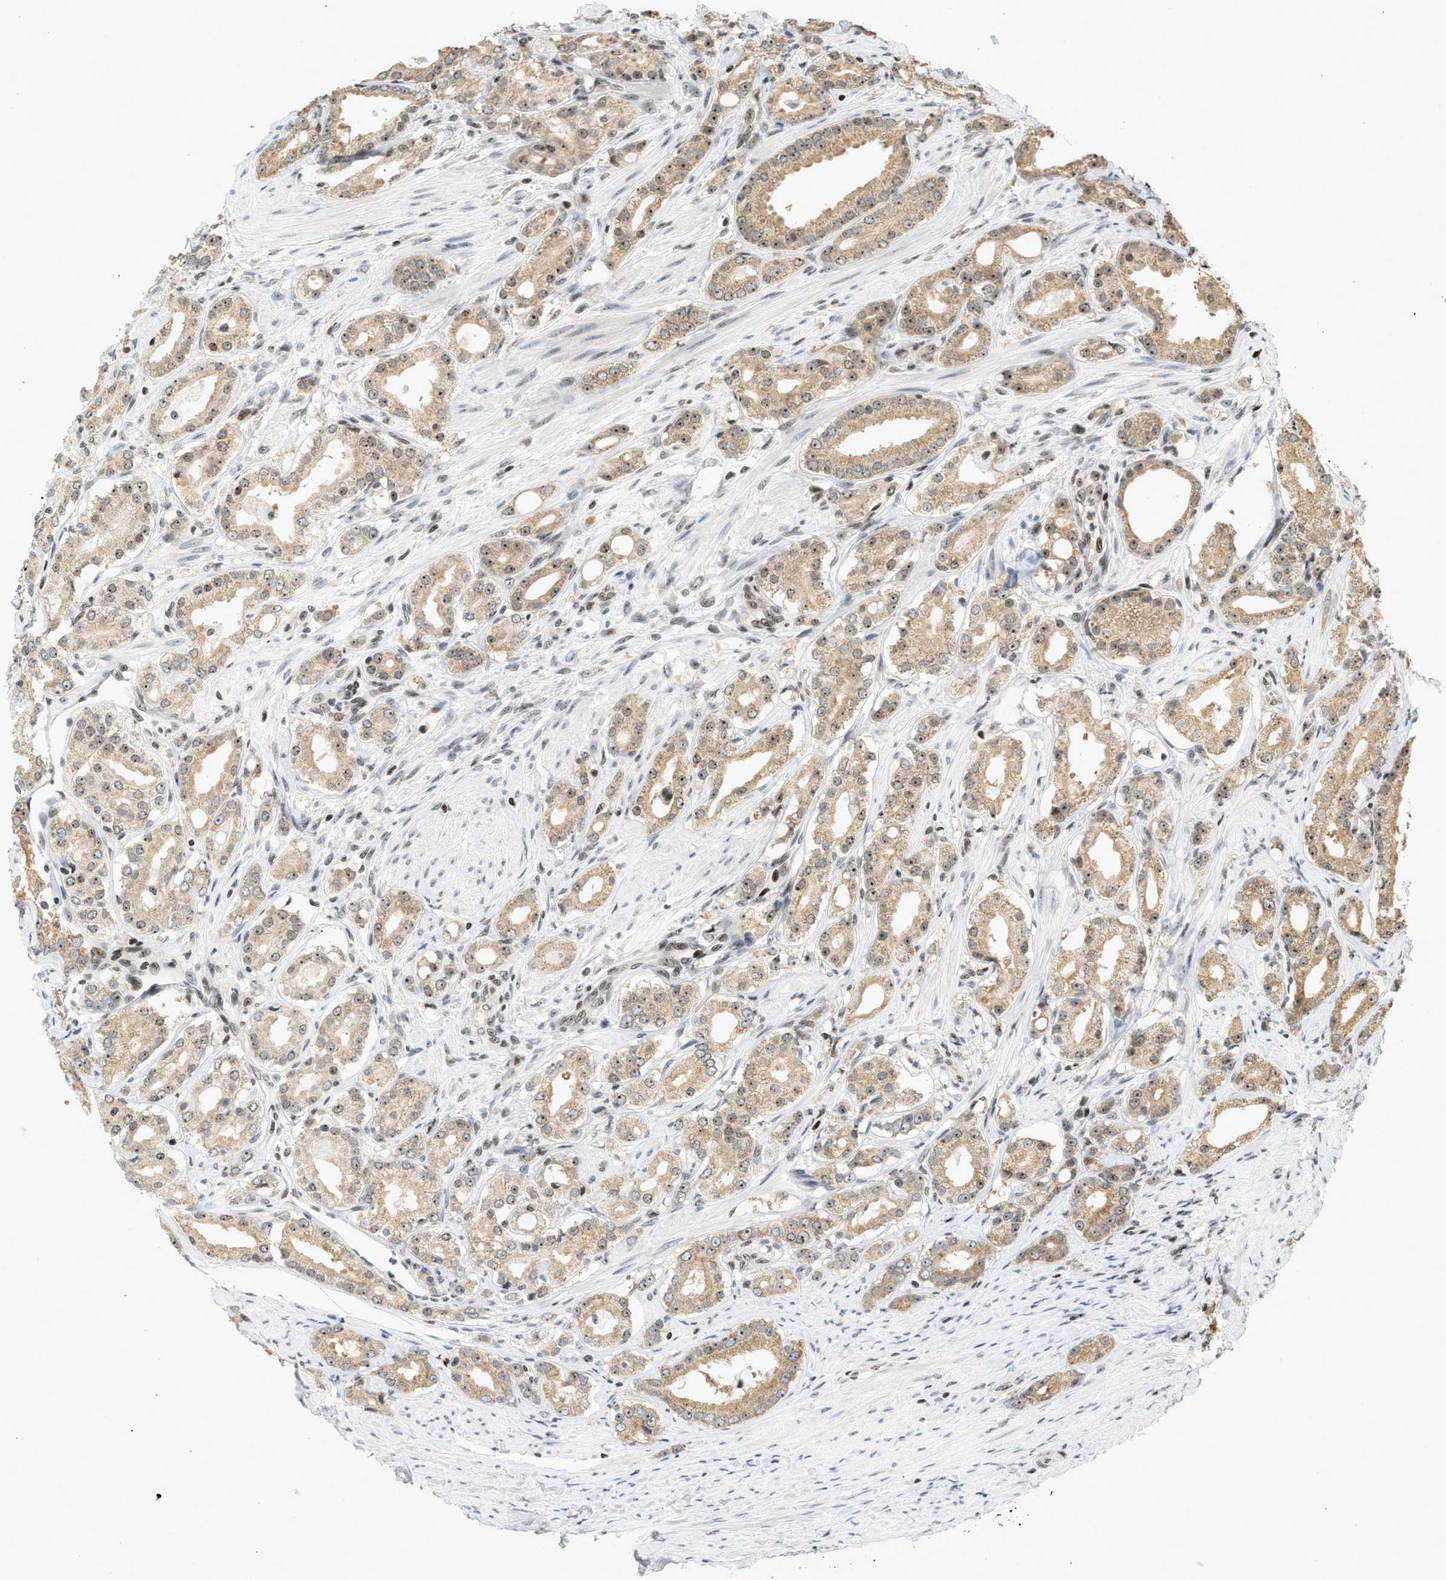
{"staining": {"intensity": "moderate", "quantity": ">75%", "location": "cytoplasmic/membranous,nuclear"}, "tissue": "prostate cancer", "cell_type": "Tumor cells", "image_type": "cancer", "snomed": [{"axis": "morphology", "description": "Adenocarcinoma, Low grade"}, {"axis": "topography", "description": "Prostate"}], "caption": "Adenocarcinoma (low-grade) (prostate) stained with a protein marker exhibits moderate staining in tumor cells.", "gene": "ZNF22", "patient": {"sex": "male", "age": 63}}